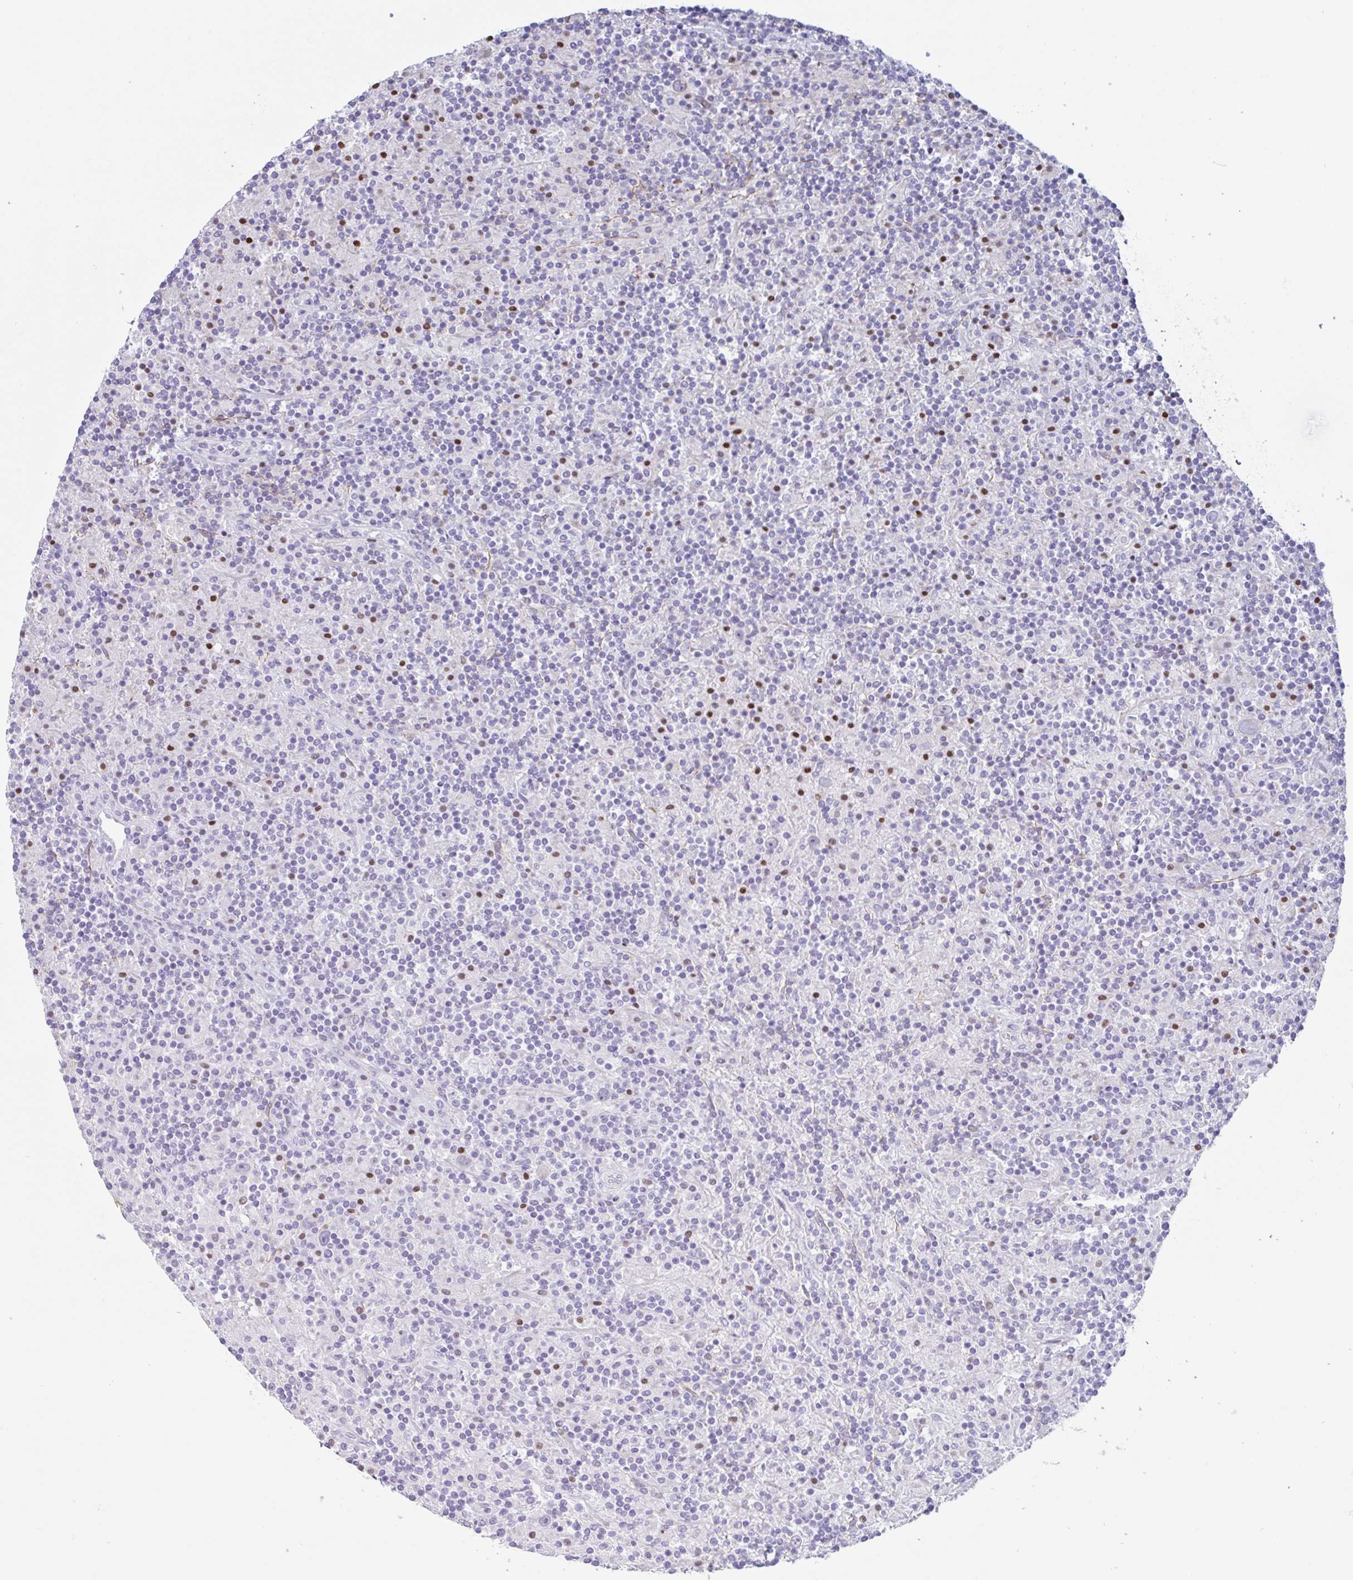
{"staining": {"intensity": "negative", "quantity": "none", "location": "none"}, "tissue": "lymphoma", "cell_type": "Tumor cells", "image_type": "cancer", "snomed": [{"axis": "morphology", "description": "Hodgkin's disease, NOS"}, {"axis": "topography", "description": "Lymph node"}], "caption": "Micrograph shows no protein expression in tumor cells of lymphoma tissue. (Brightfield microscopy of DAB (3,3'-diaminobenzidine) IHC at high magnification).", "gene": "MYH10", "patient": {"sex": "male", "age": 70}}